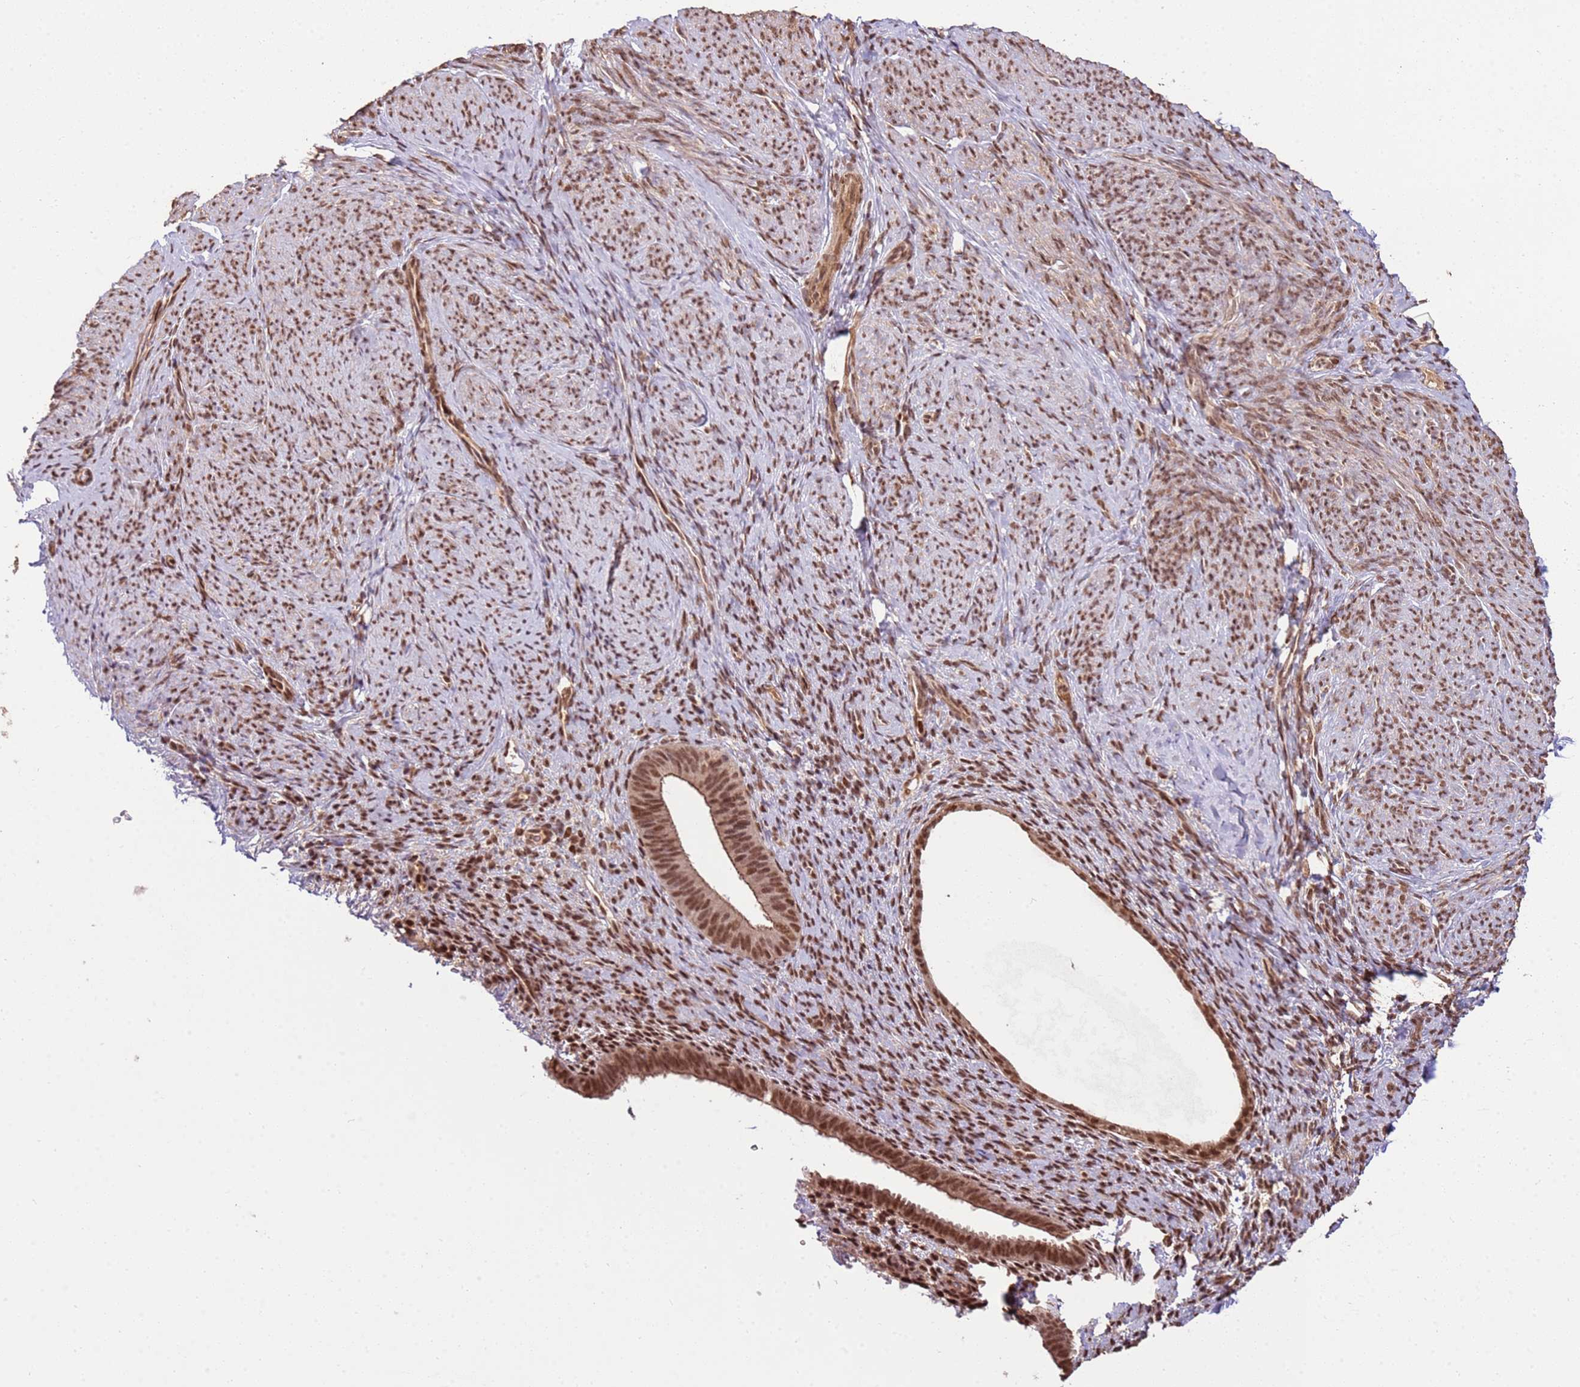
{"staining": {"intensity": "moderate", "quantity": ">75%", "location": "nuclear"}, "tissue": "endometrium", "cell_type": "Cells in endometrial stroma", "image_type": "normal", "snomed": [{"axis": "morphology", "description": "Normal tissue, NOS"}, {"axis": "topography", "description": "Endometrium"}], "caption": "Endometrium stained for a protein demonstrates moderate nuclear positivity in cells in endometrial stroma. The protein is stained brown, and the nuclei are stained in blue (DAB IHC with brightfield microscopy, high magnification).", "gene": "ZBTB12", "patient": {"sex": "female", "age": 65}}